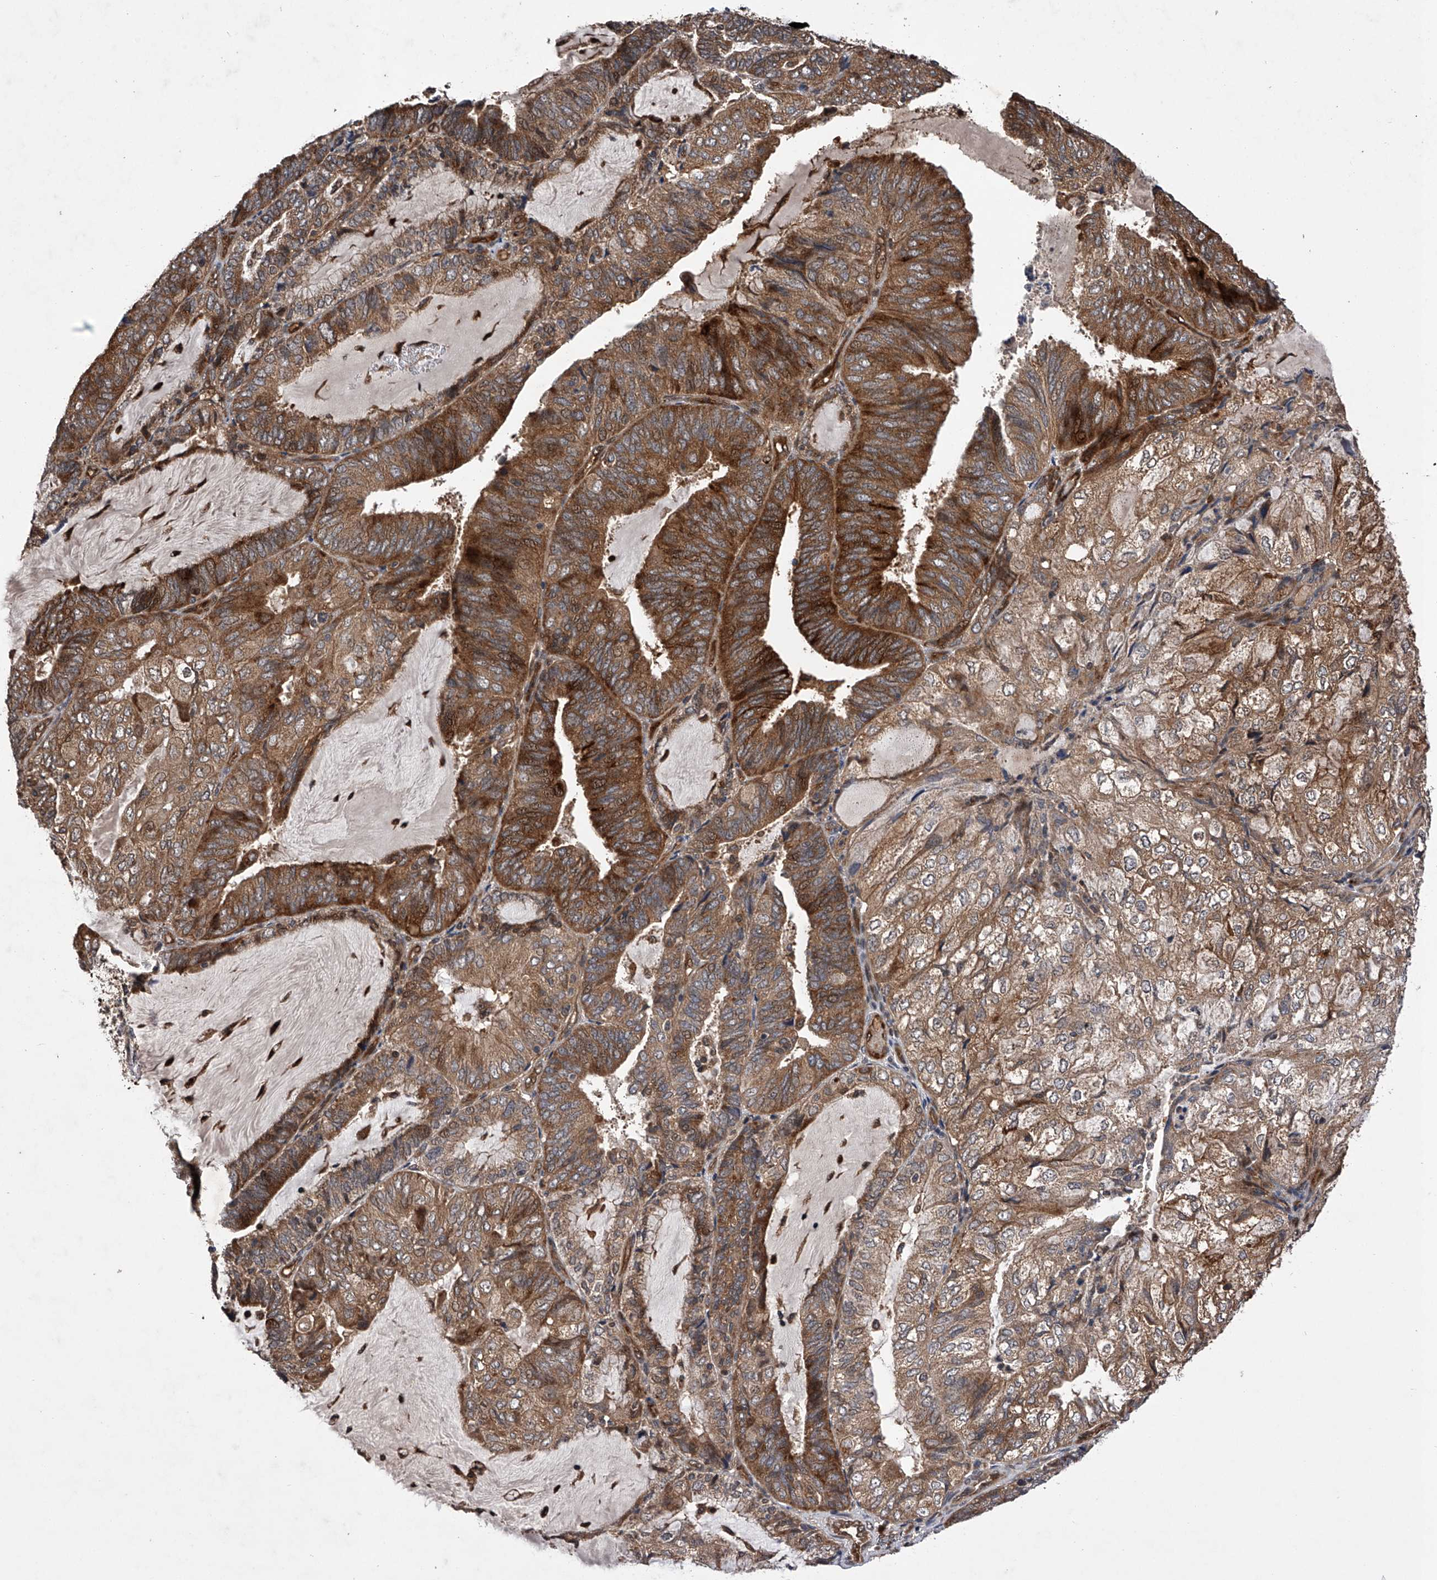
{"staining": {"intensity": "moderate", "quantity": ">75%", "location": "cytoplasmic/membranous"}, "tissue": "endometrial cancer", "cell_type": "Tumor cells", "image_type": "cancer", "snomed": [{"axis": "morphology", "description": "Adenocarcinoma, NOS"}, {"axis": "topography", "description": "Endometrium"}], "caption": "The micrograph displays staining of endometrial cancer, revealing moderate cytoplasmic/membranous protein positivity (brown color) within tumor cells.", "gene": "MAP3K11", "patient": {"sex": "female", "age": 81}}